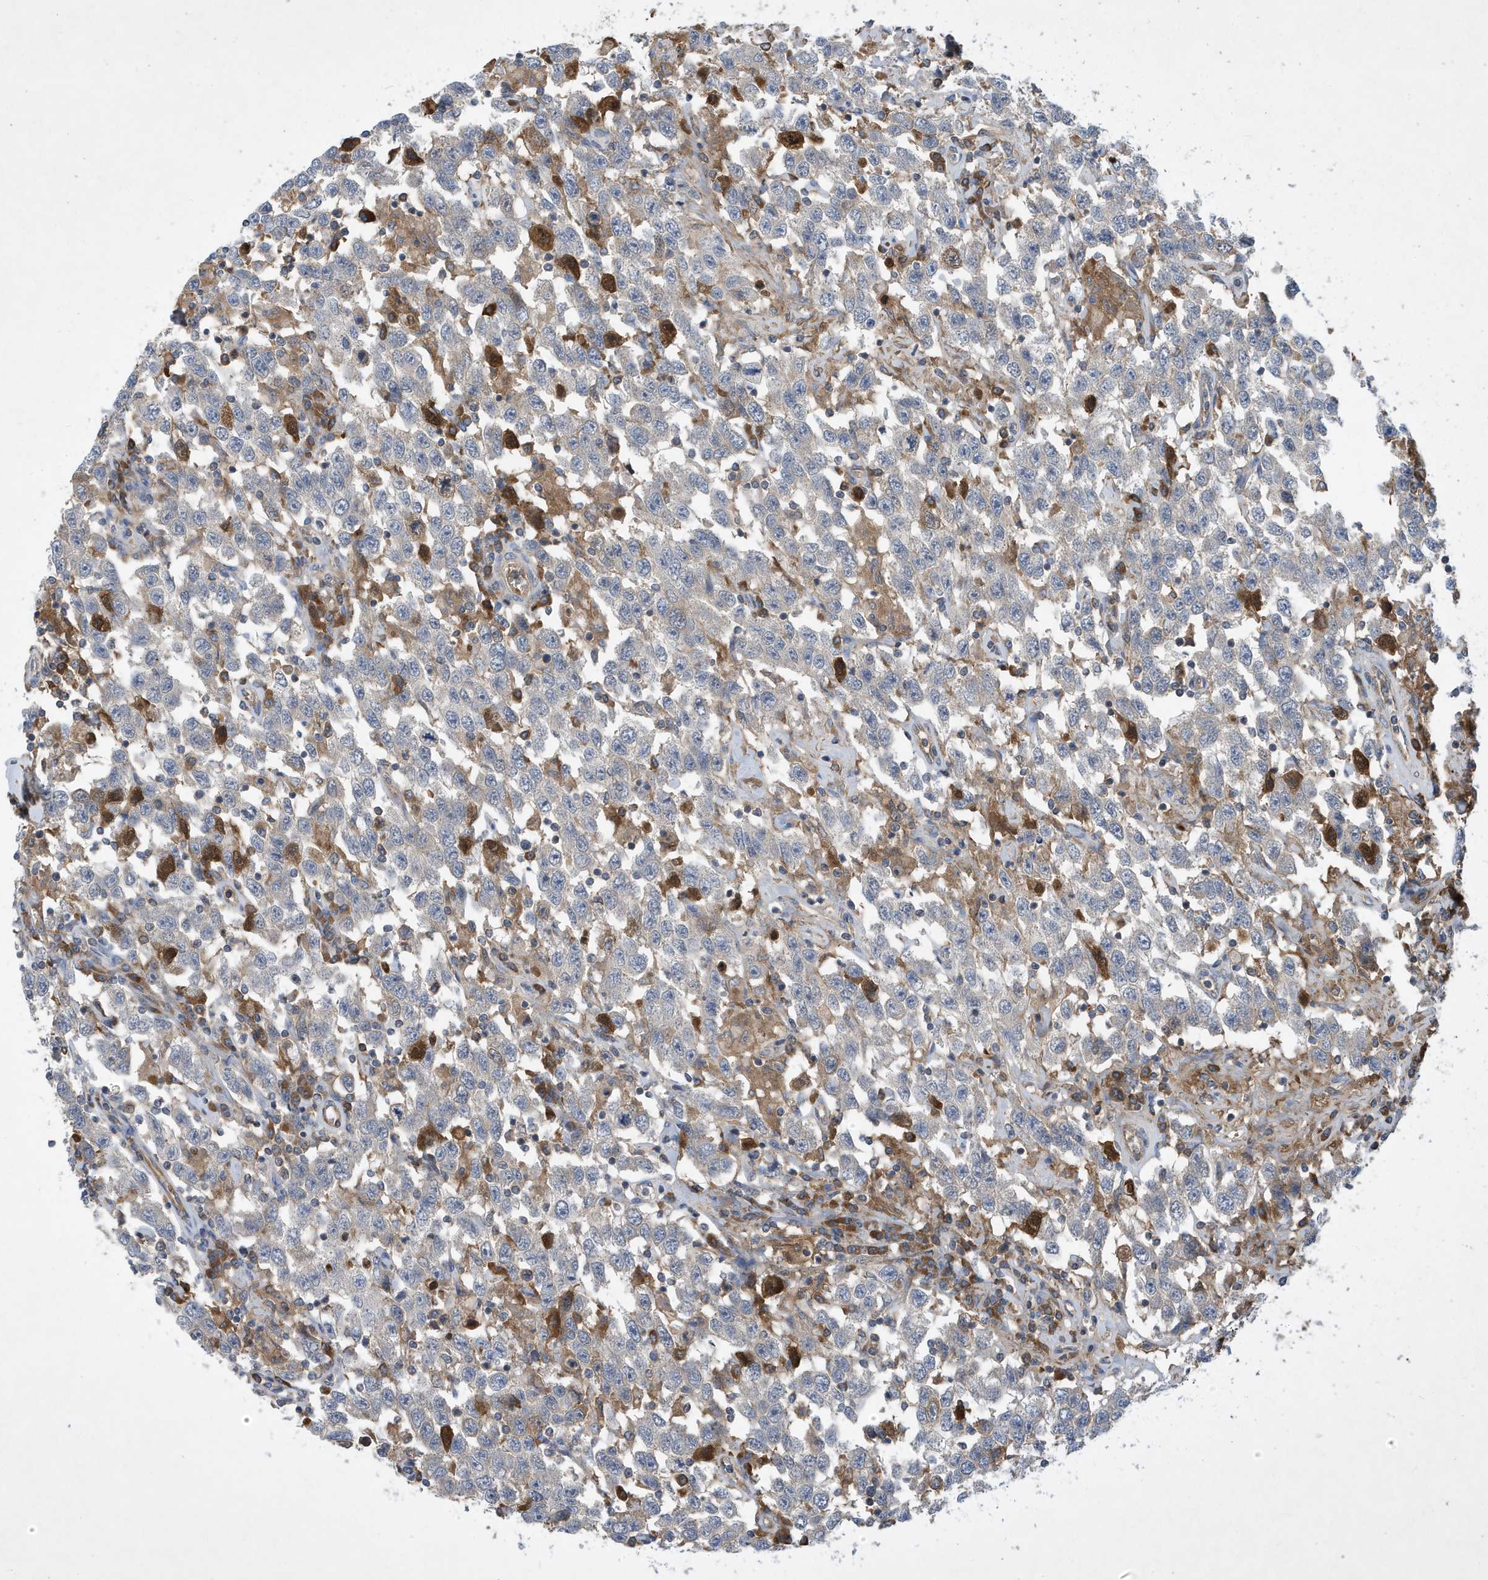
{"staining": {"intensity": "negative", "quantity": "none", "location": "none"}, "tissue": "testis cancer", "cell_type": "Tumor cells", "image_type": "cancer", "snomed": [{"axis": "morphology", "description": "Seminoma, NOS"}, {"axis": "topography", "description": "Testis"}], "caption": "Tumor cells are negative for brown protein staining in testis cancer.", "gene": "STK19", "patient": {"sex": "male", "age": 41}}